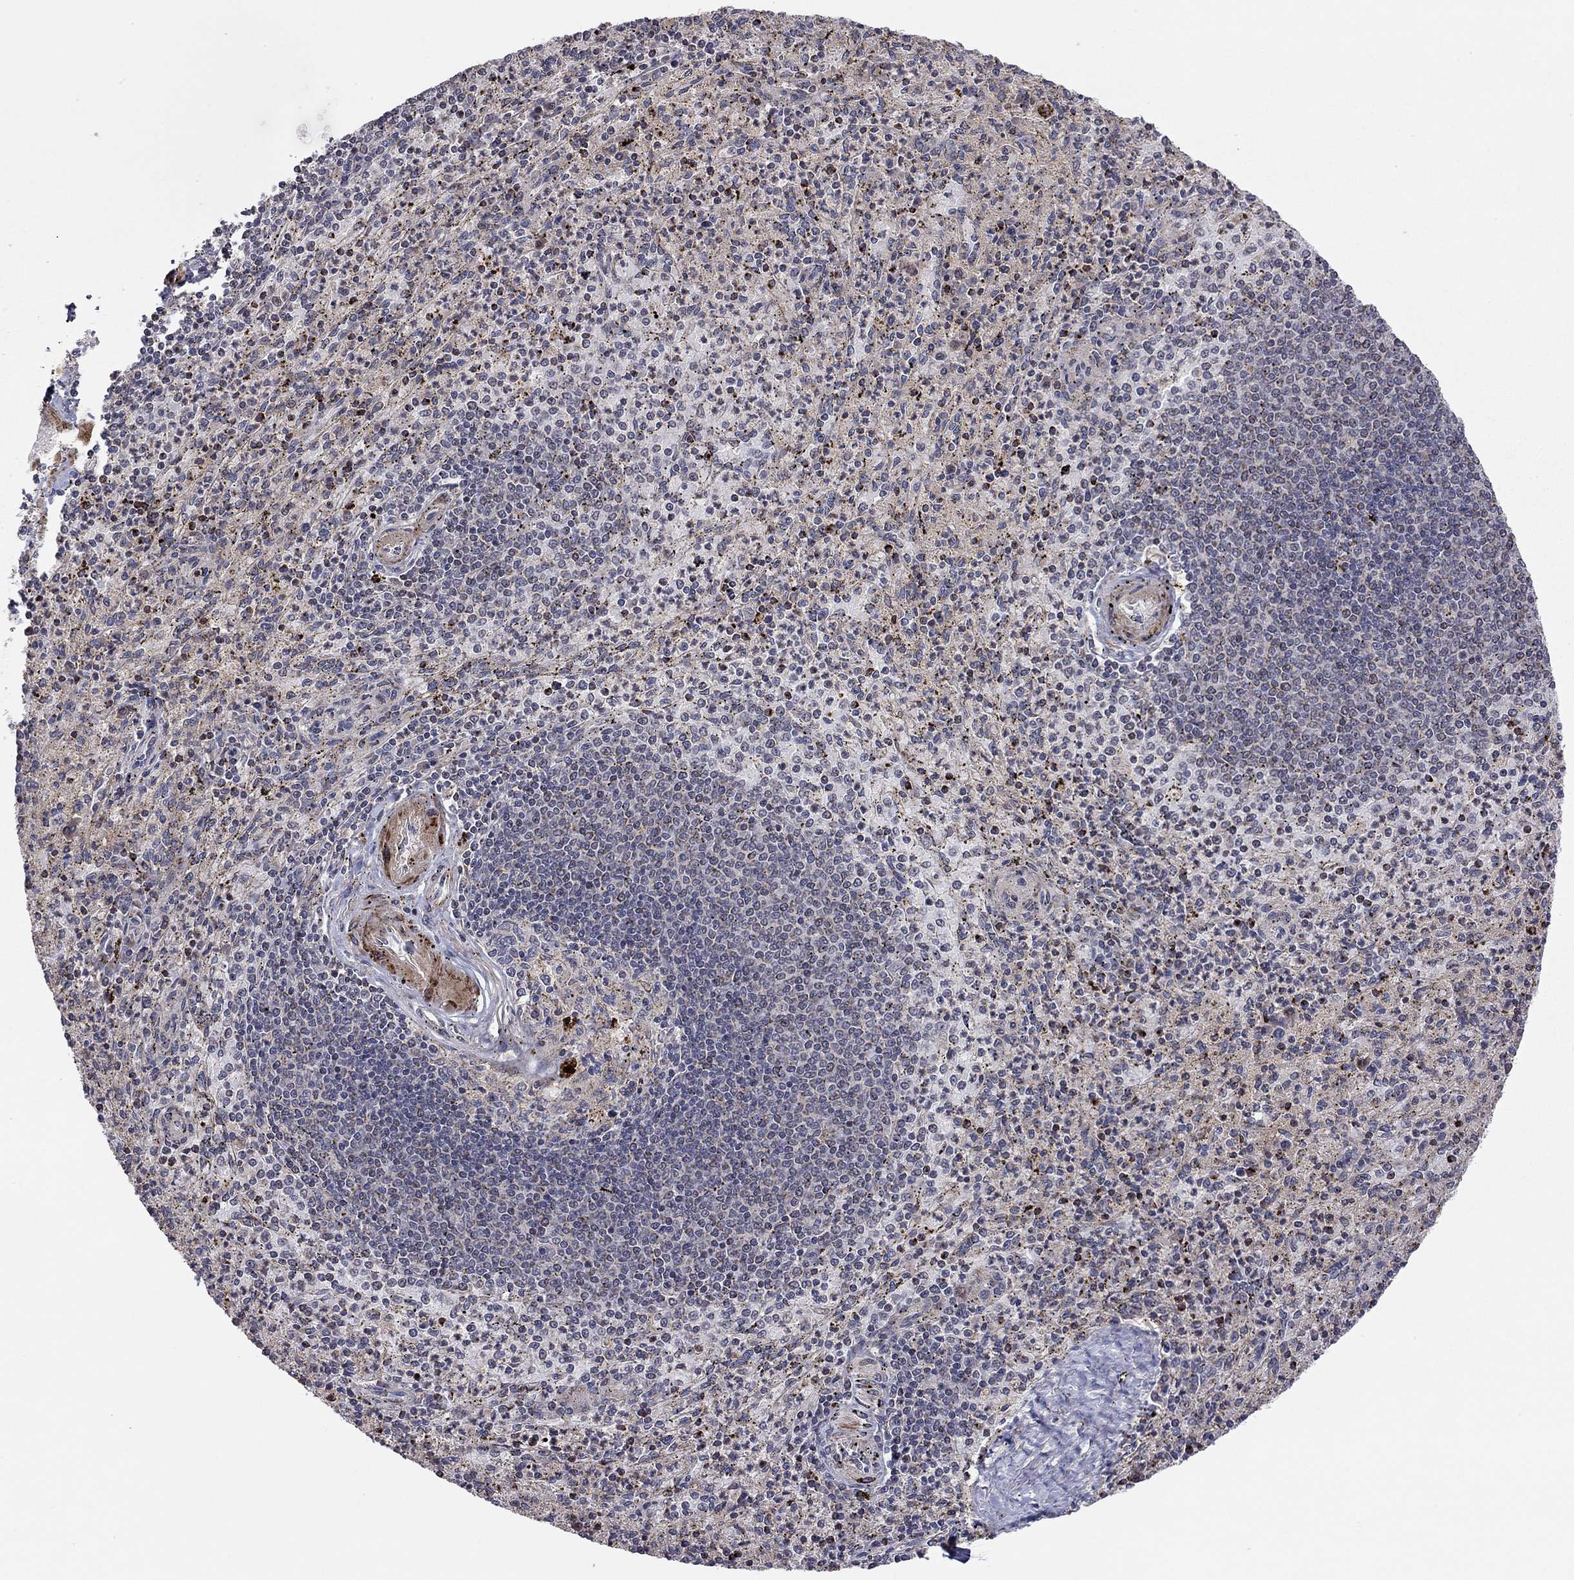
{"staining": {"intensity": "strong", "quantity": "<25%", "location": "cytoplasmic/membranous"}, "tissue": "spleen", "cell_type": "Cells in red pulp", "image_type": "normal", "snomed": [{"axis": "morphology", "description": "Normal tissue, NOS"}, {"axis": "topography", "description": "Spleen"}], "caption": "High-magnification brightfield microscopy of normal spleen stained with DAB (3,3'-diaminobenzidine) (brown) and counterstained with hematoxylin (blue). cells in red pulp exhibit strong cytoplasmic/membranous positivity is present in about<25% of cells.", "gene": "IDS", "patient": {"sex": "male", "age": 60}}